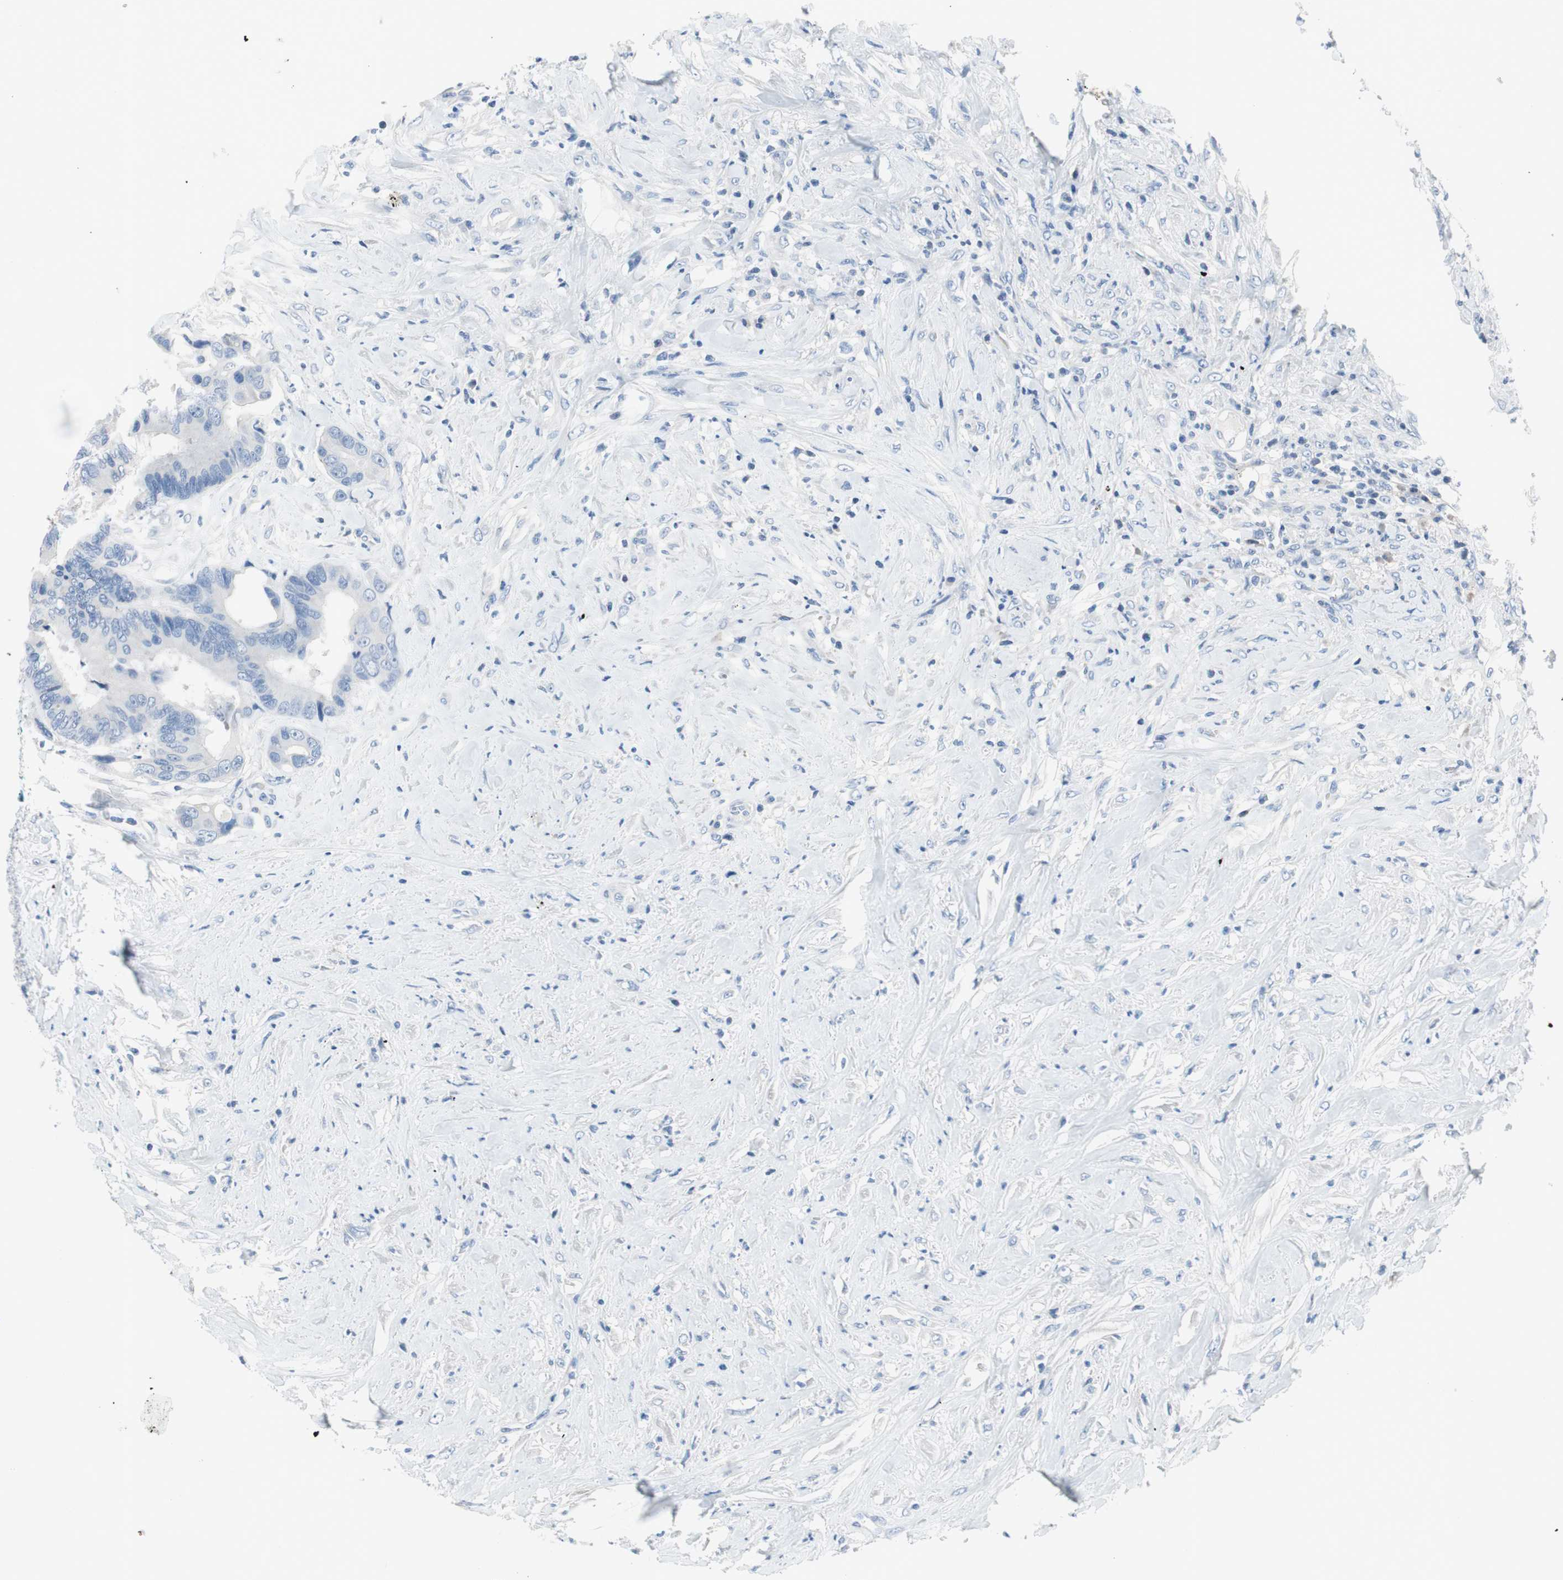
{"staining": {"intensity": "negative", "quantity": "none", "location": "none"}, "tissue": "colorectal cancer", "cell_type": "Tumor cells", "image_type": "cancer", "snomed": [{"axis": "morphology", "description": "Adenocarcinoma, NOS"}, {"axis": "topography", "description": "Rectum"}], "caption": "Micrograph shows no protein expression in tumor cells of colorectal cancer tissue. (DAB immunohistochemistry, high magnification).", "gene": "EVA1A", "patient": {"sex": "male", "age": 55}}